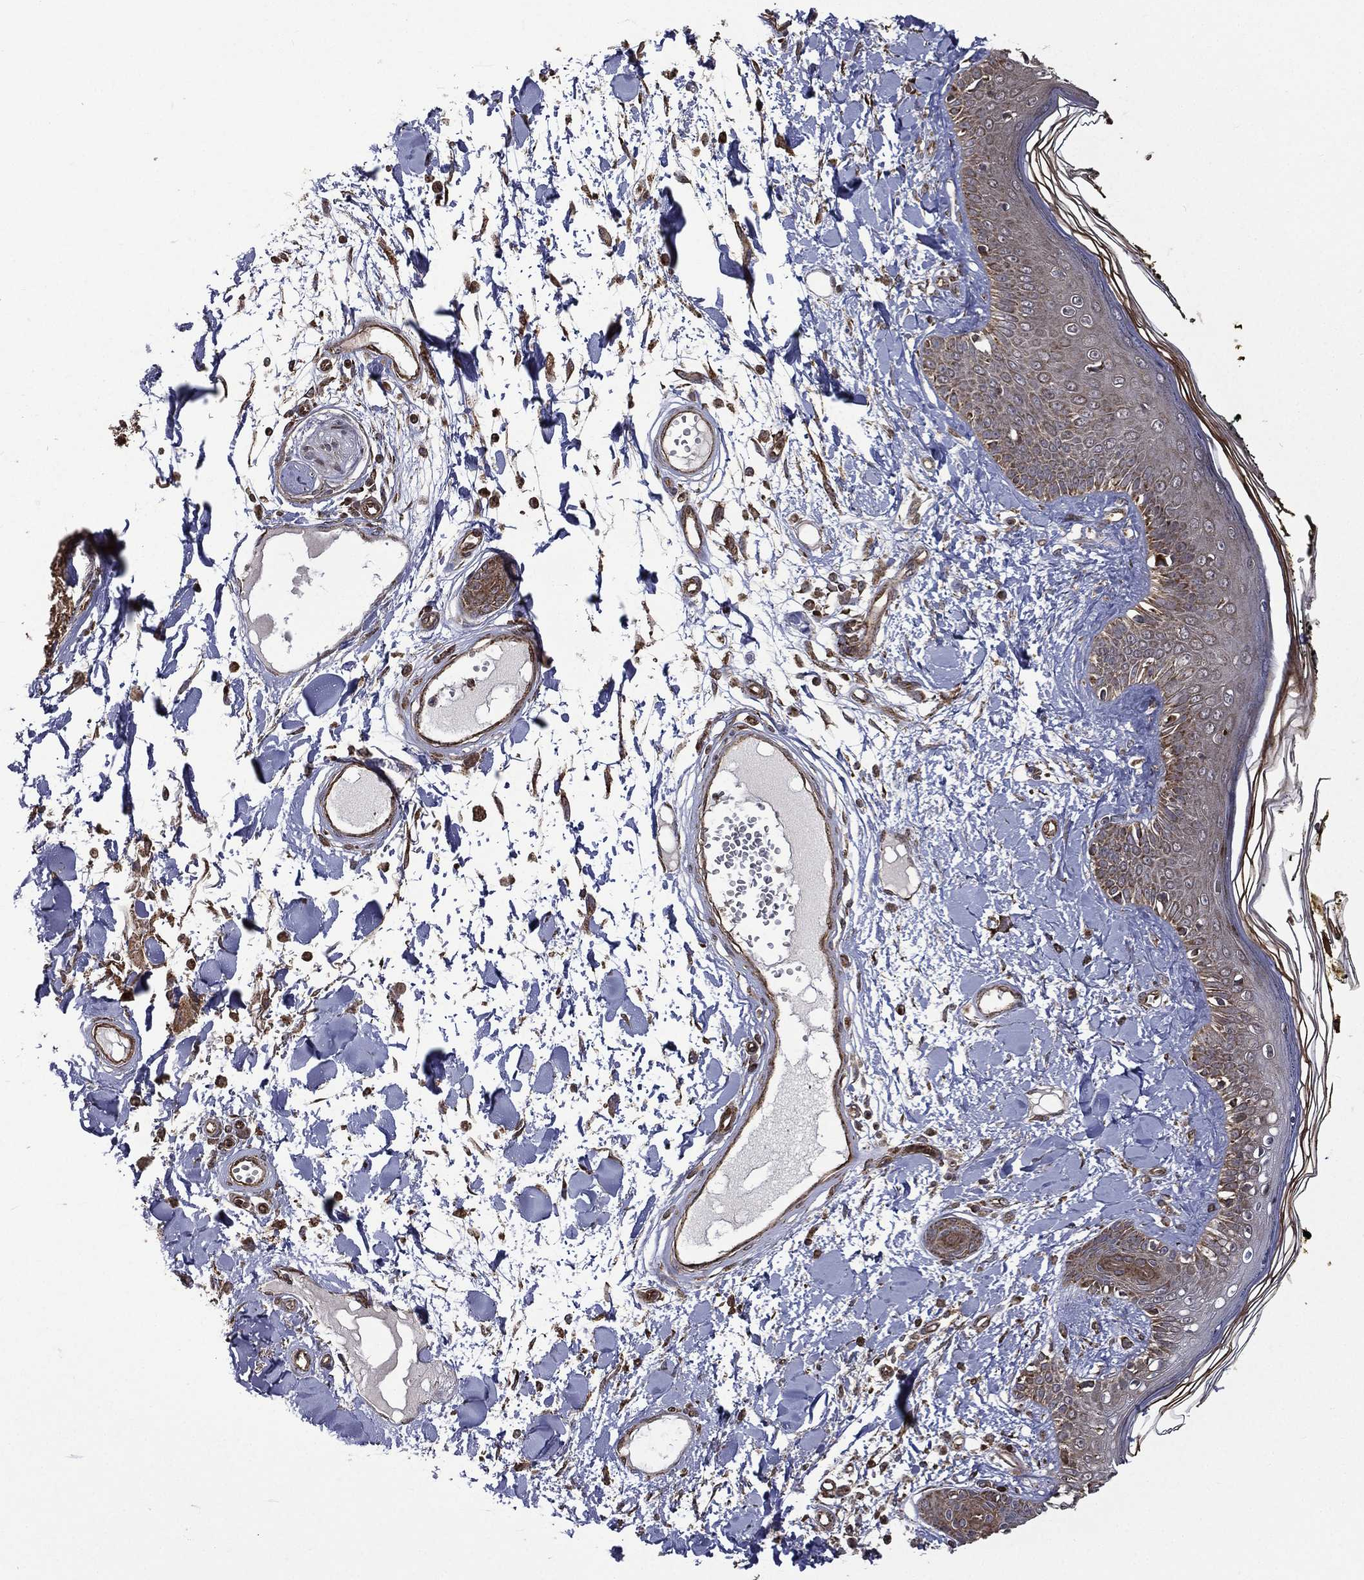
{"staining": {"intensity": "negative", "quantity": "none", "location": "none"}, "tissue": "skin", "cell_type": "Fibroblasts", "image_type": "normal", "snomed": [{"axis": "morphology", "description": "Normal tissue, NOS"}, {"axis": "topography", "description": "Skin"}], "caption": "Immunohistochemical staining of unremarkable human skin shows no significant staining in fibroblasts. (DAB (3,3'-diaminobenzidine) immunohistochemistry (IHC), high magnification).", "gene": "GIMAP6", "patient": {"sex": "male", "age": 76}}